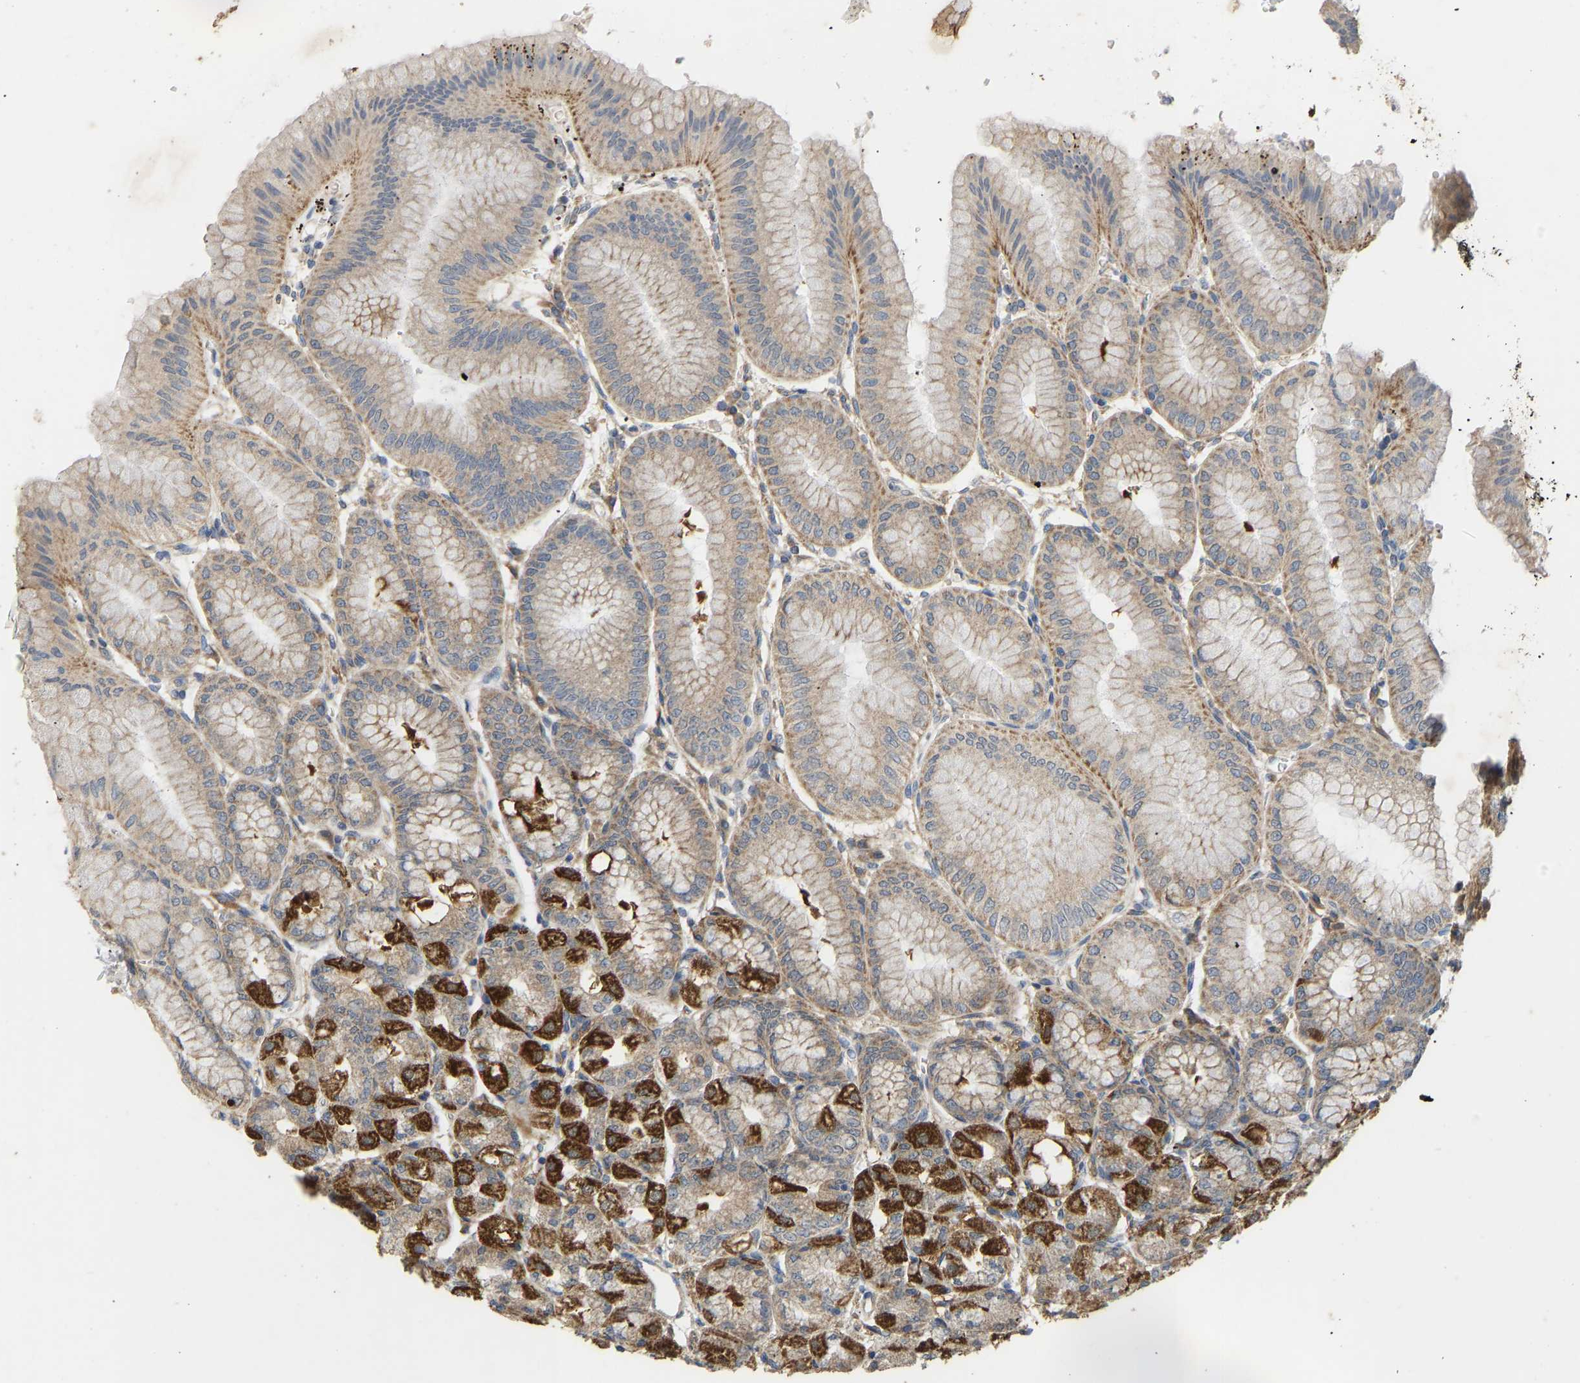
{"staining": {"intensity": "strong", "quantity": ">75%", "location": "cytoplasmic/membranous"}, "tissue": "stomach", "cell_type": "Glandular cells", "image_type": "normal", "snomed": [{"axis": "morphology", "description": "Normal tissue, NOS"}, {"axis": "topography", "description": "Stomach, lower"}], "caption": "Protein expression analysis of benign stomach exhibits strong cytoplasmic/membranous staining in about >75% of glandular cells. (brown staining indicates protein expression, while blue staining denotes nuclei).", "gene": "HACD2", "patient": {"sex": "male", "age": 71}}